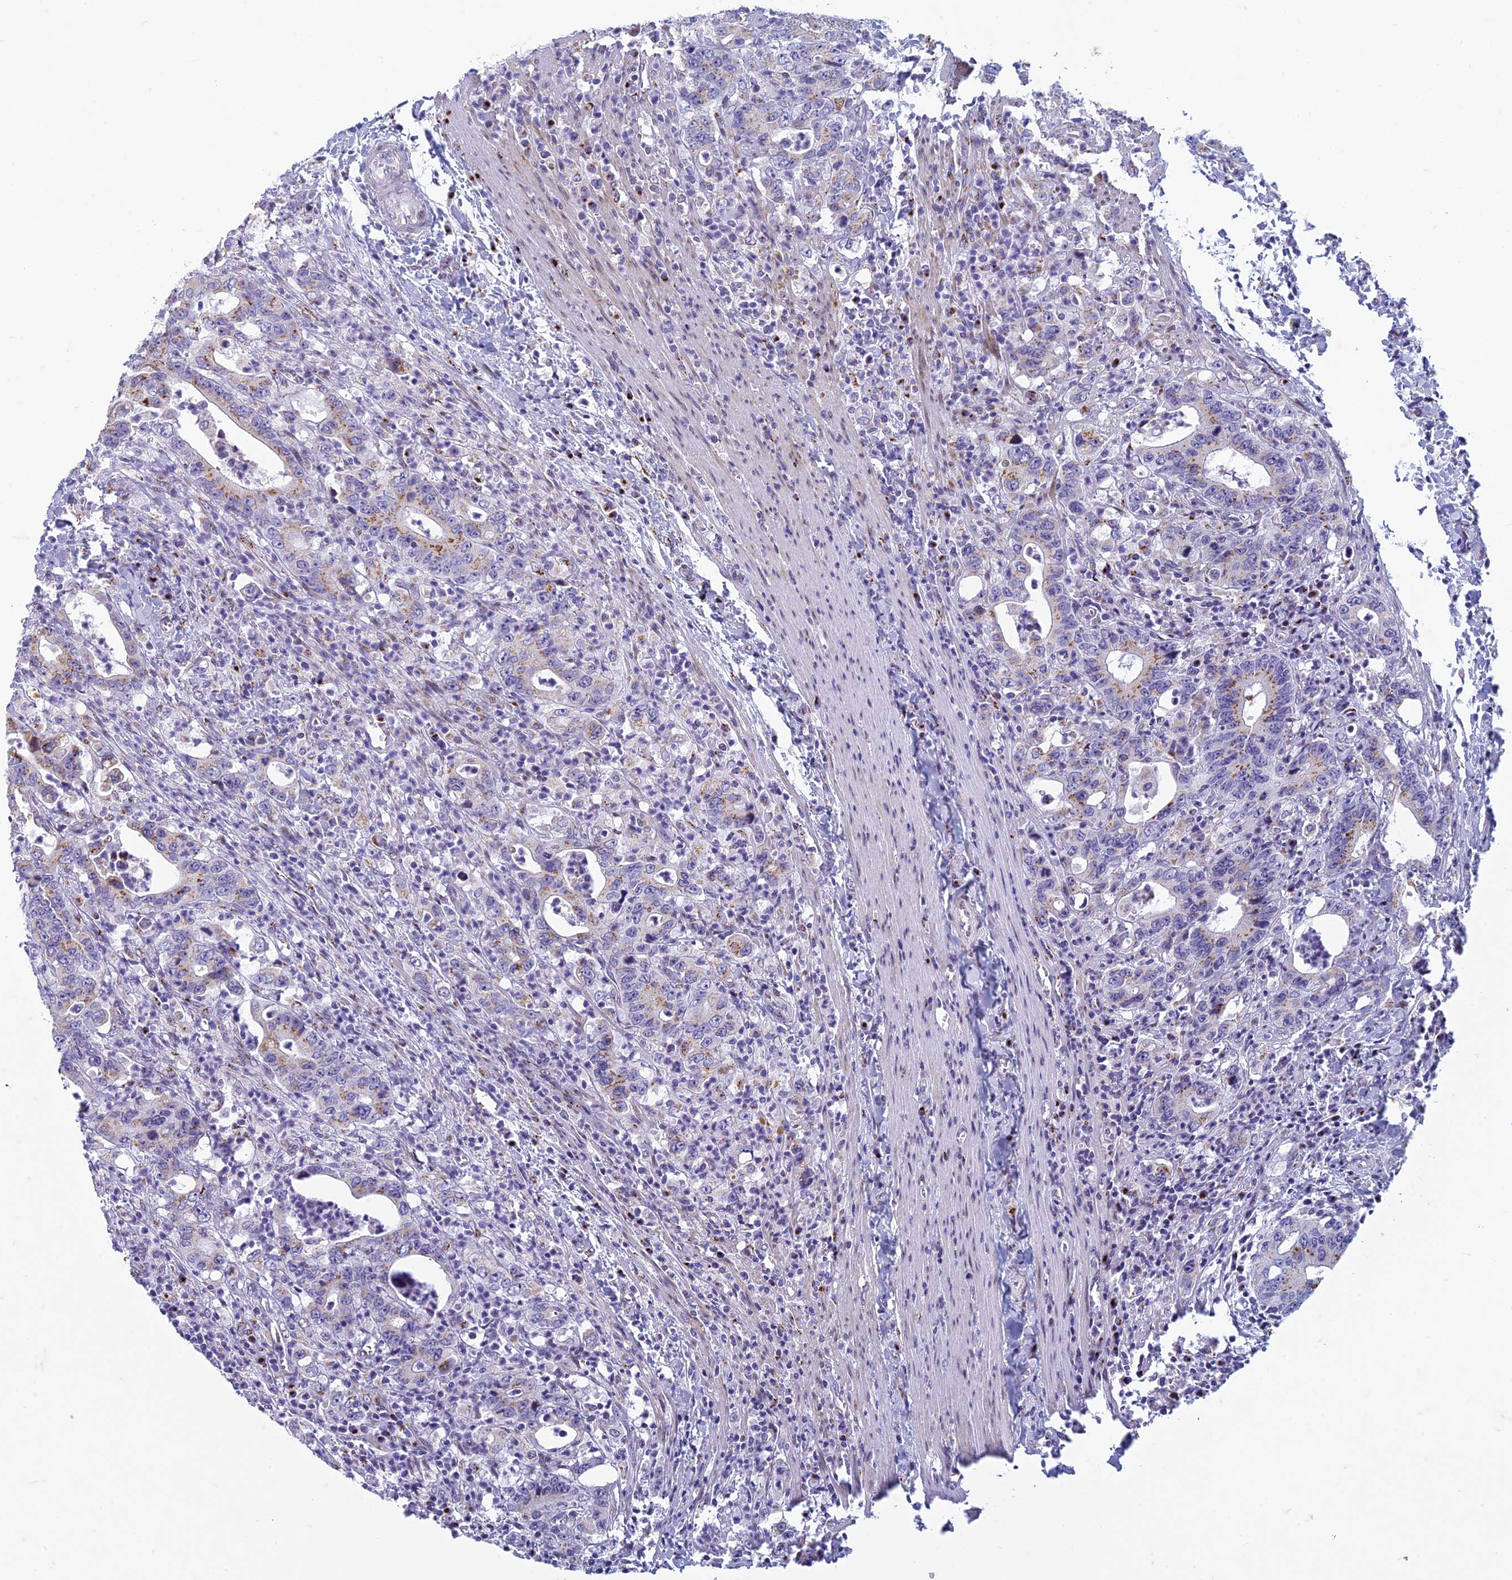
{"staining": {"intensity": "moderate", "quantity": "25%-75%", "location": "cytoplasmic/membranous"}, "tissue": "colorectal cancer", "cell_type": "Tumor cells", "image_type": "cancer", "snomed": [{"axis": "morphology", "description": "Adenocarcinoma, NOS"}, {"axis": "topography", "description": "Colon"}], "caption": "Tumor cells exhibit medium levels of moderate cytoplasmic/membranous staining in about 25%-75% of cells in human adenocarcinoma (colorectal).", "gene": "FAM3C", "patient": {"sex": "female", "age": 75}}